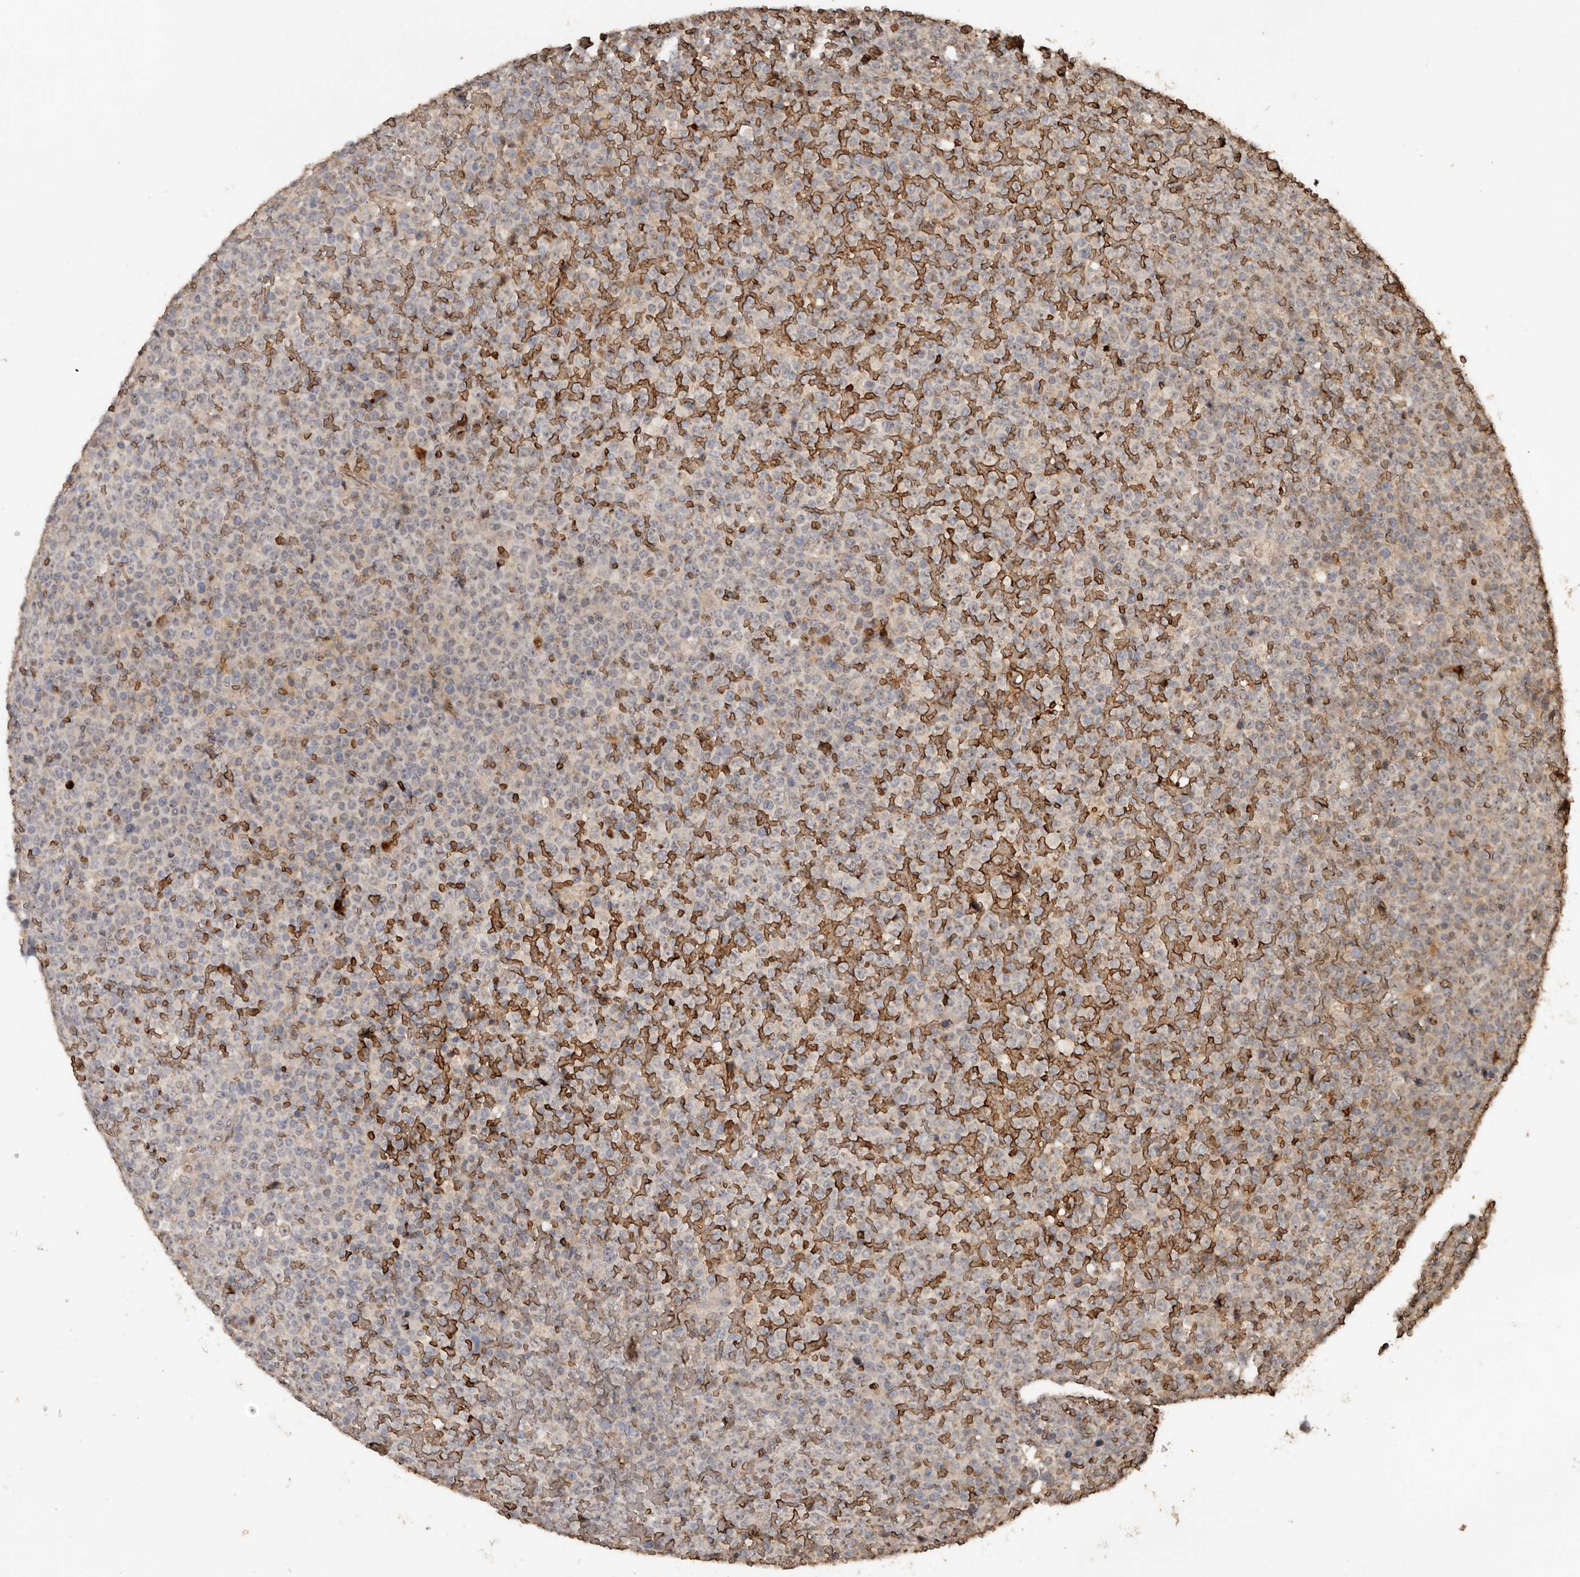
{"staining": {"intensity": "negative", "quantity": "none", "location": "none"}, "tissue": "lymphoma", "cell_type": "Tumor cells", "image_type": "cancer", "snomed": [{"axis": "morphology", "description": "Malignant lymphoma, non-Hodgkin's type, High grade"}, {"axis": "topography", "description": "Lymph node"}], "caption": "A histopathology image of malignant lymphoma, non-Hodgkin's type (high-grade) stained for a protein shows no brown staining in tumor cells. The staining is performed using DAB brown chromogen with nuclei counter-stained in using hematoxylin.", "gene": "GRAMD2A", "patient": {"sex": "male", "age": 13}}